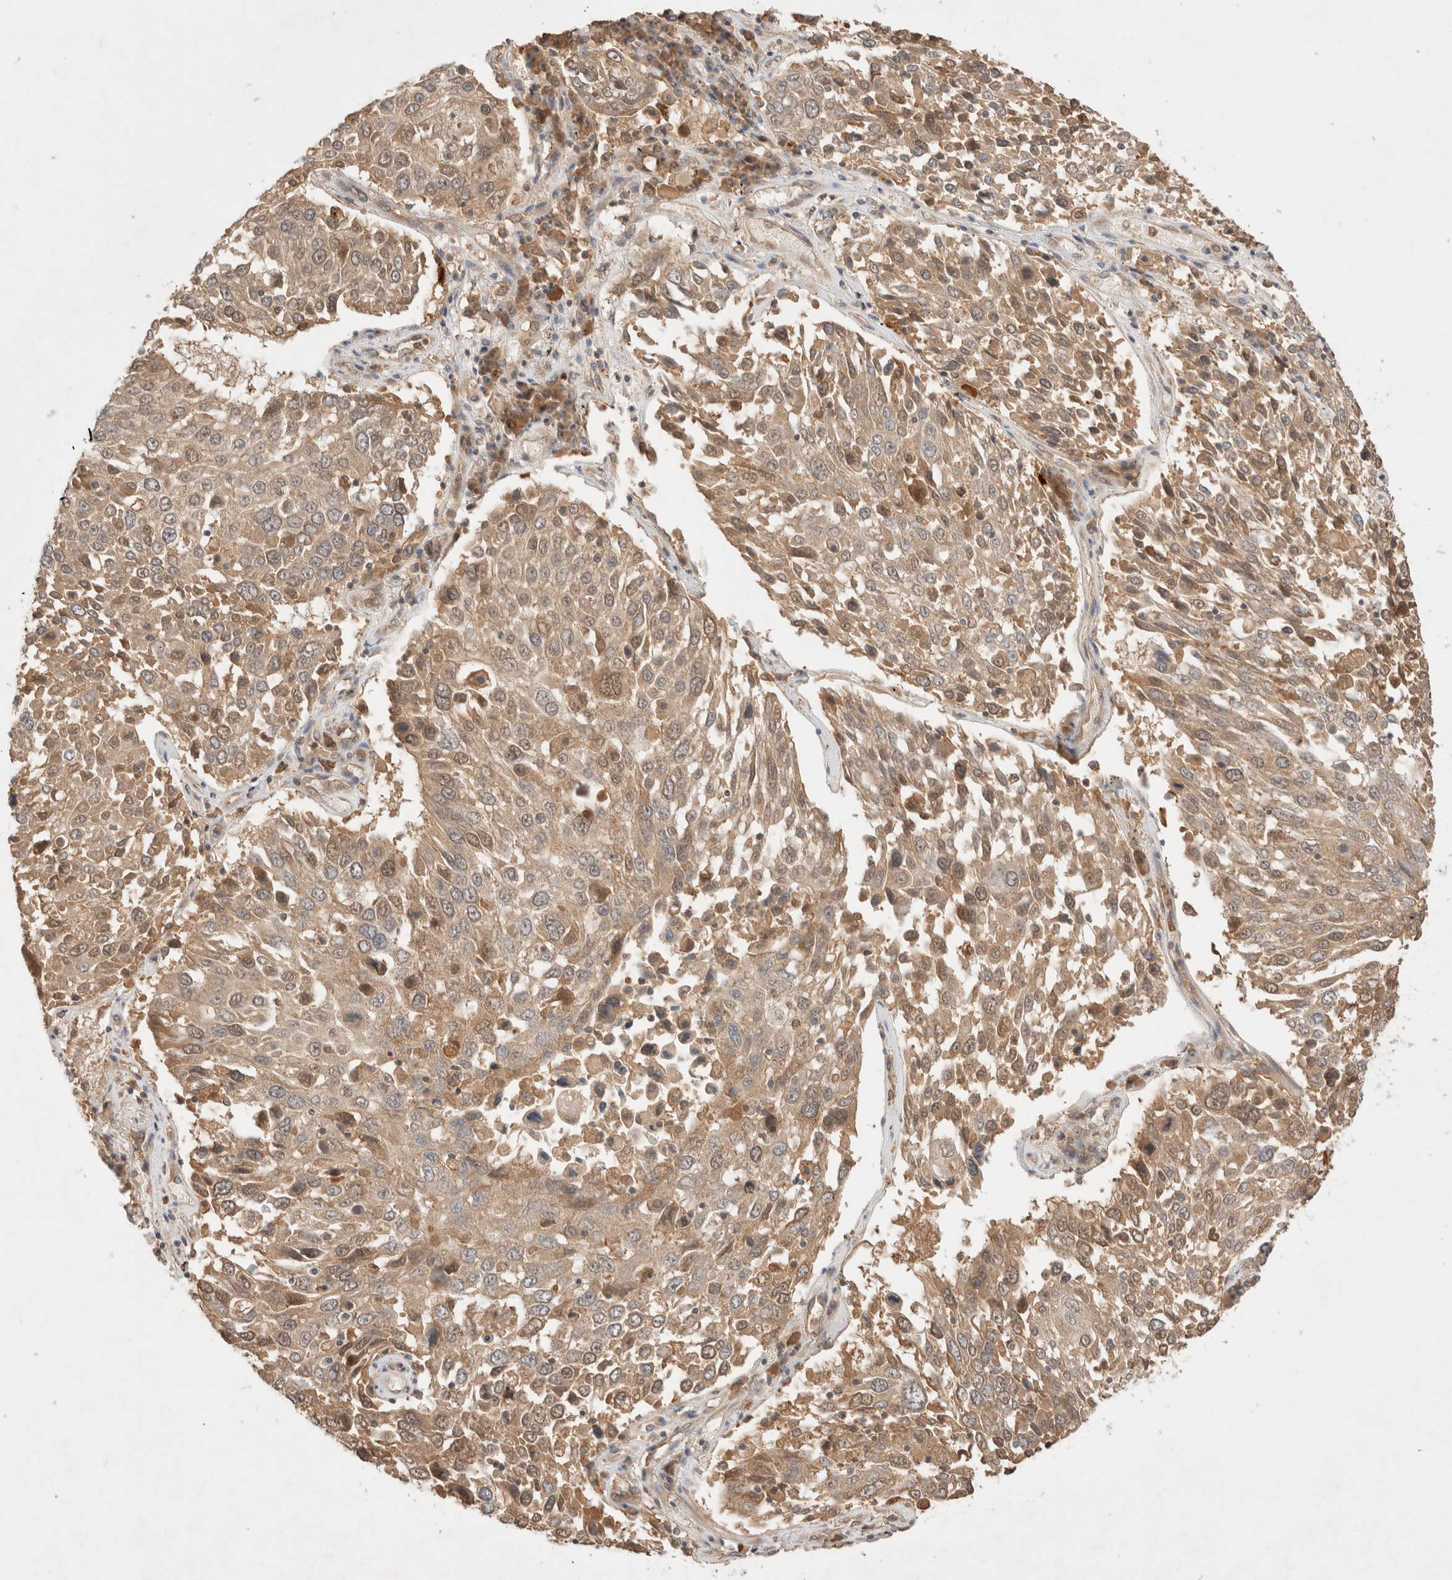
{"staining": {"intensity": "weak", "quantity": ">75%", "location": "cytoplasmic/membranous"}, "tissue": "lung cancer", "cell_type": "Tumor cells", "image_type": "cancer", "snomed": [{"axis": "morphology", "description": "Squamous cell carcinoma, NOS"}, {"axis": "topography", "description": "Lung"}], "caption": "Immunohistochemistry staining of lung cancer, which exhibits low levels of weak cytoplasmic/membranous staining in about >75% of tumor cells indicating weak cytoplasmic/membranous protein staining. The staining was performed using DAB (brown) for protein detection and nuclei were counterstained in hematoxylin (blue).", "gene": "CARNMT1", "patient": {"sex": "male", "age": 65}}